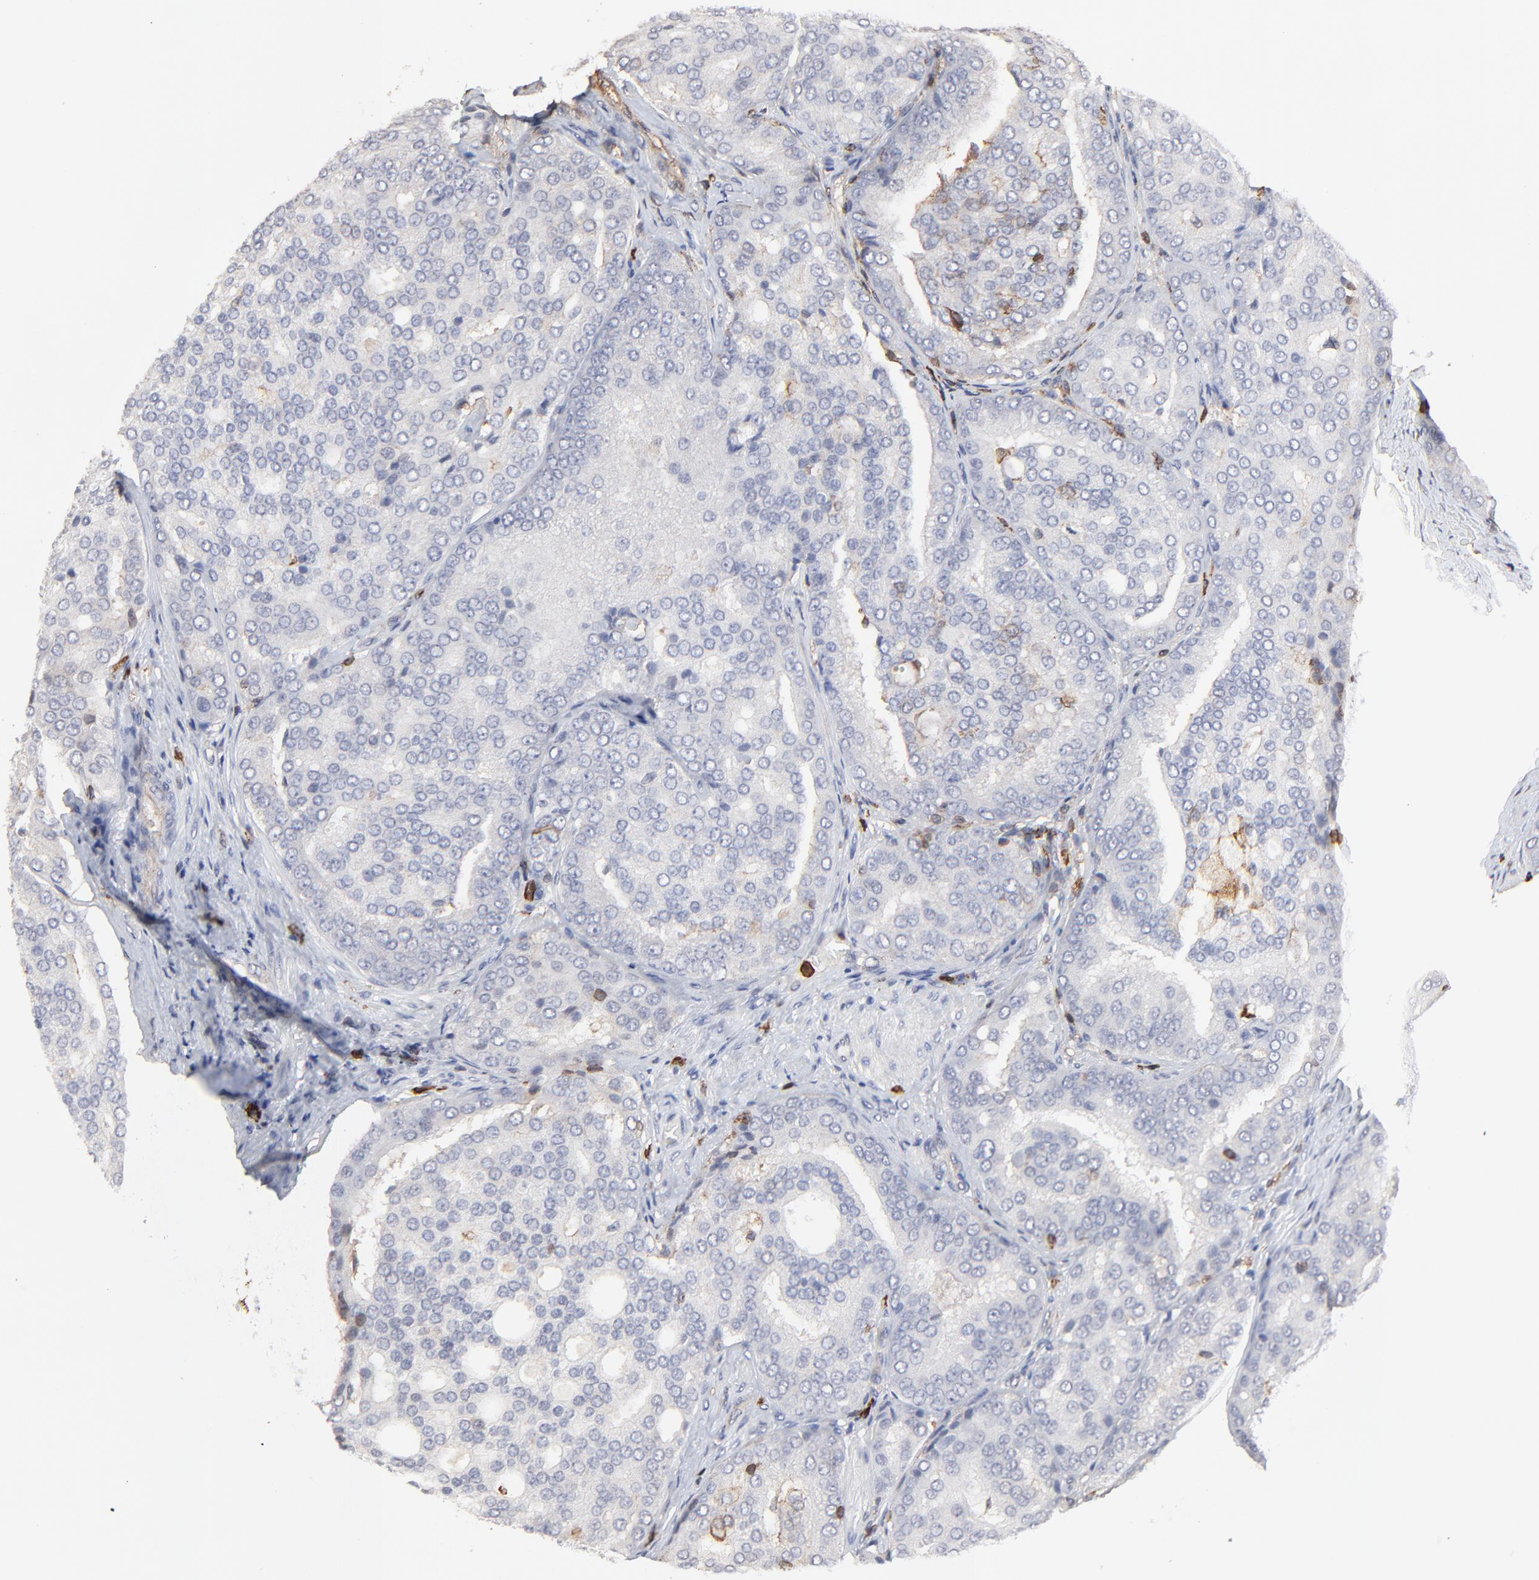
{"staining": {"intensity": "negative", "quantity": "none", "location": "none"}, "tissue": "prostate cancer", "cell_type": "Tumor cells", "image_type": "cancer", "snomed": [{"axis": "morphology", "description": "Adenocarcinoma, High grade"}, {"axis": "topography", "description": "Prostate"}], "caption": "There is no significant positivity in tumor cells of prostate high-grade adenocarcinoma.", "gene": "SLC6A14", "patient": {"sex": "male", "age": 64}}